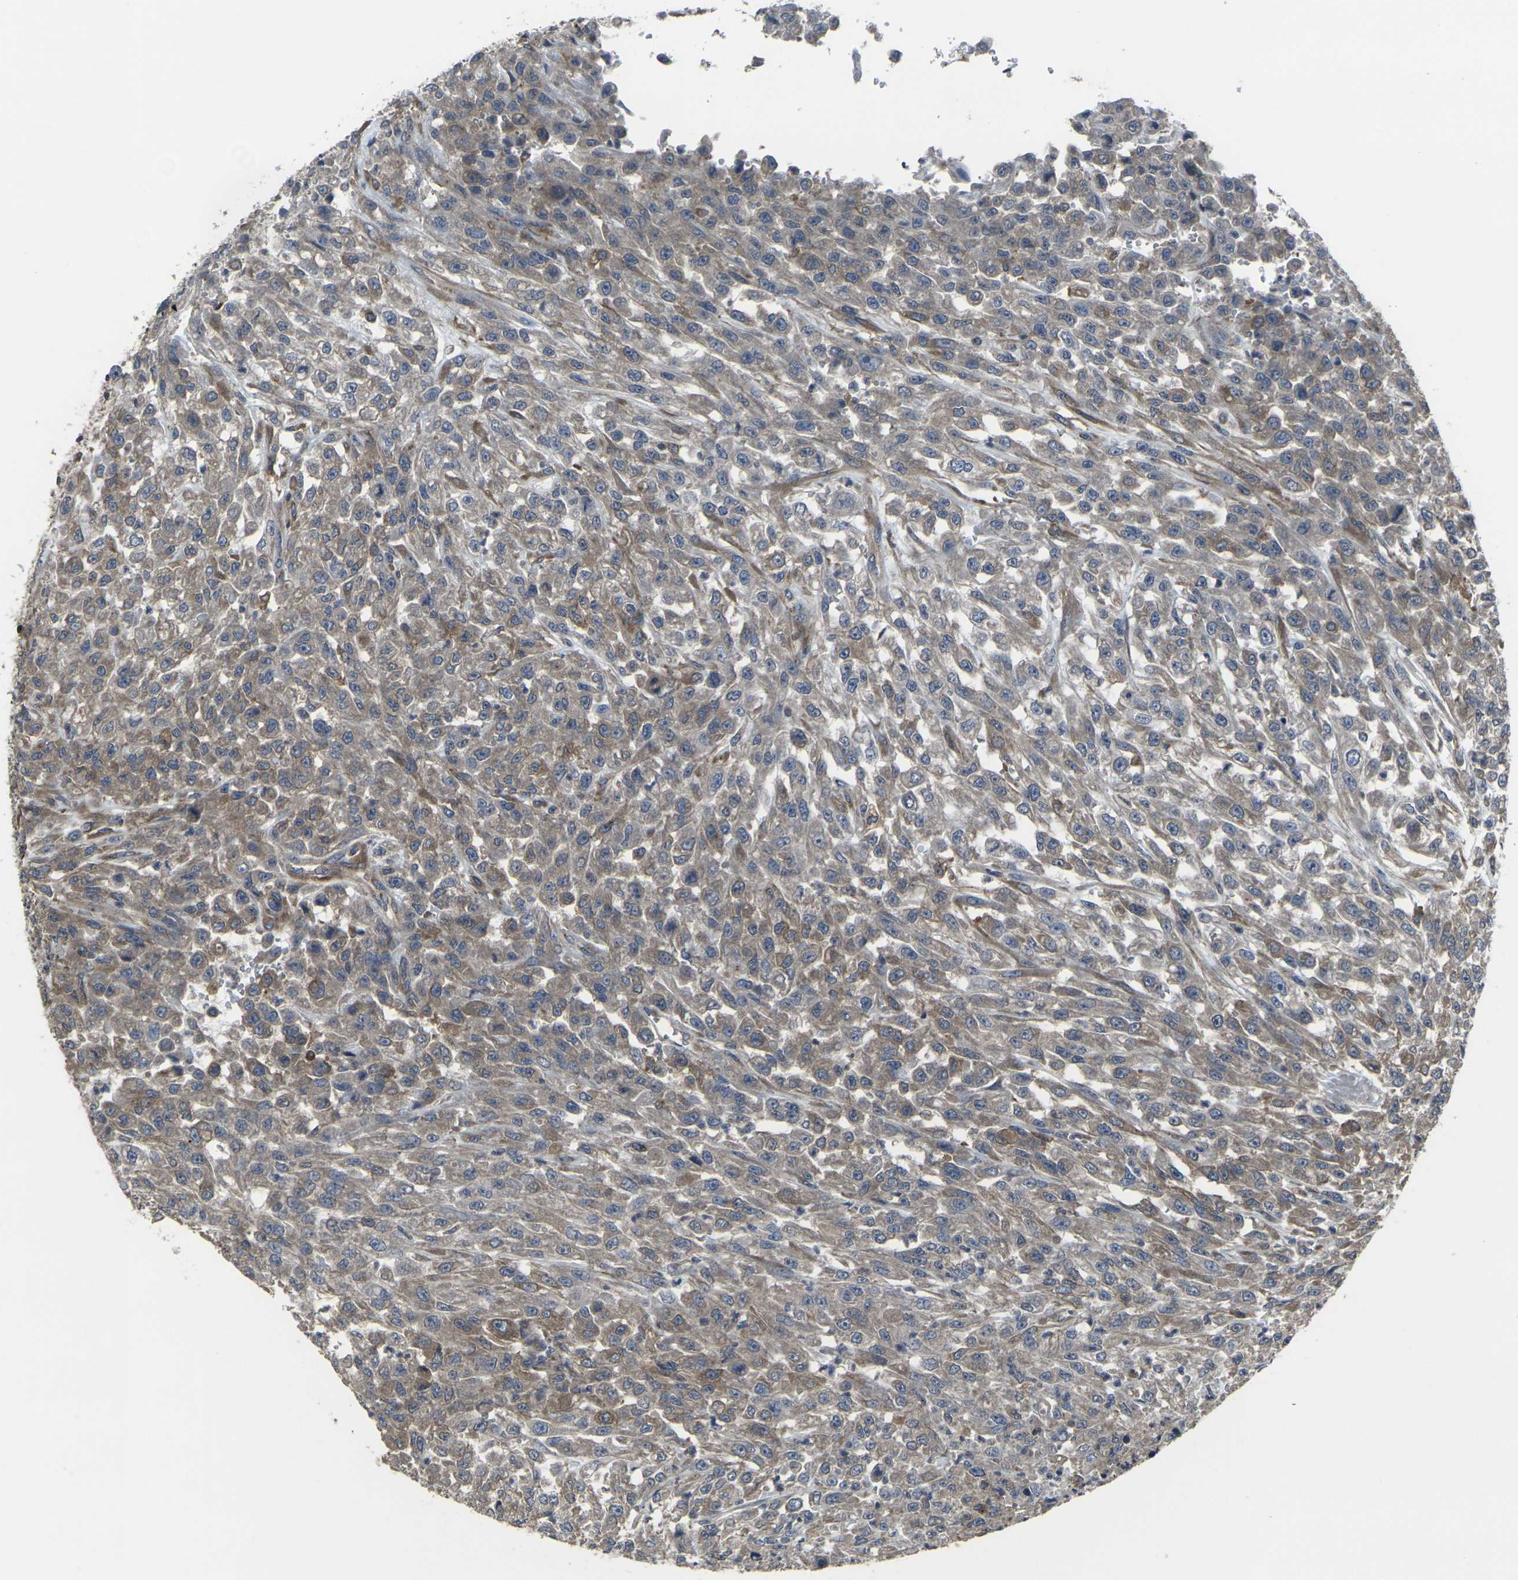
{"staining": {"intensity": "weak", "quantity": ">75%", "location": "cytoplasmic/membranous"}, "tissue": "urothelial cancer", "cell_type": "Tumor cells", "image_type": "cancer", "snomed": [{"axis": "morphology", "description": "Urothelial carcinoma, High grade"}, {"axis": "topography", "description": "Urinary bladder"}], "caption": "Immunohistochemistry micrograph of neoplastic tissue: human urothelial cancer stained using immunohistochemistry reveals low levels of weak protein expression localized specifically in the cytoplasmic/membranous of tumor cells, appearing as a cytoplasmic/membranous brown color.", "gene": "PRKACB", "patient": {"sex": "male", "age": 46}}